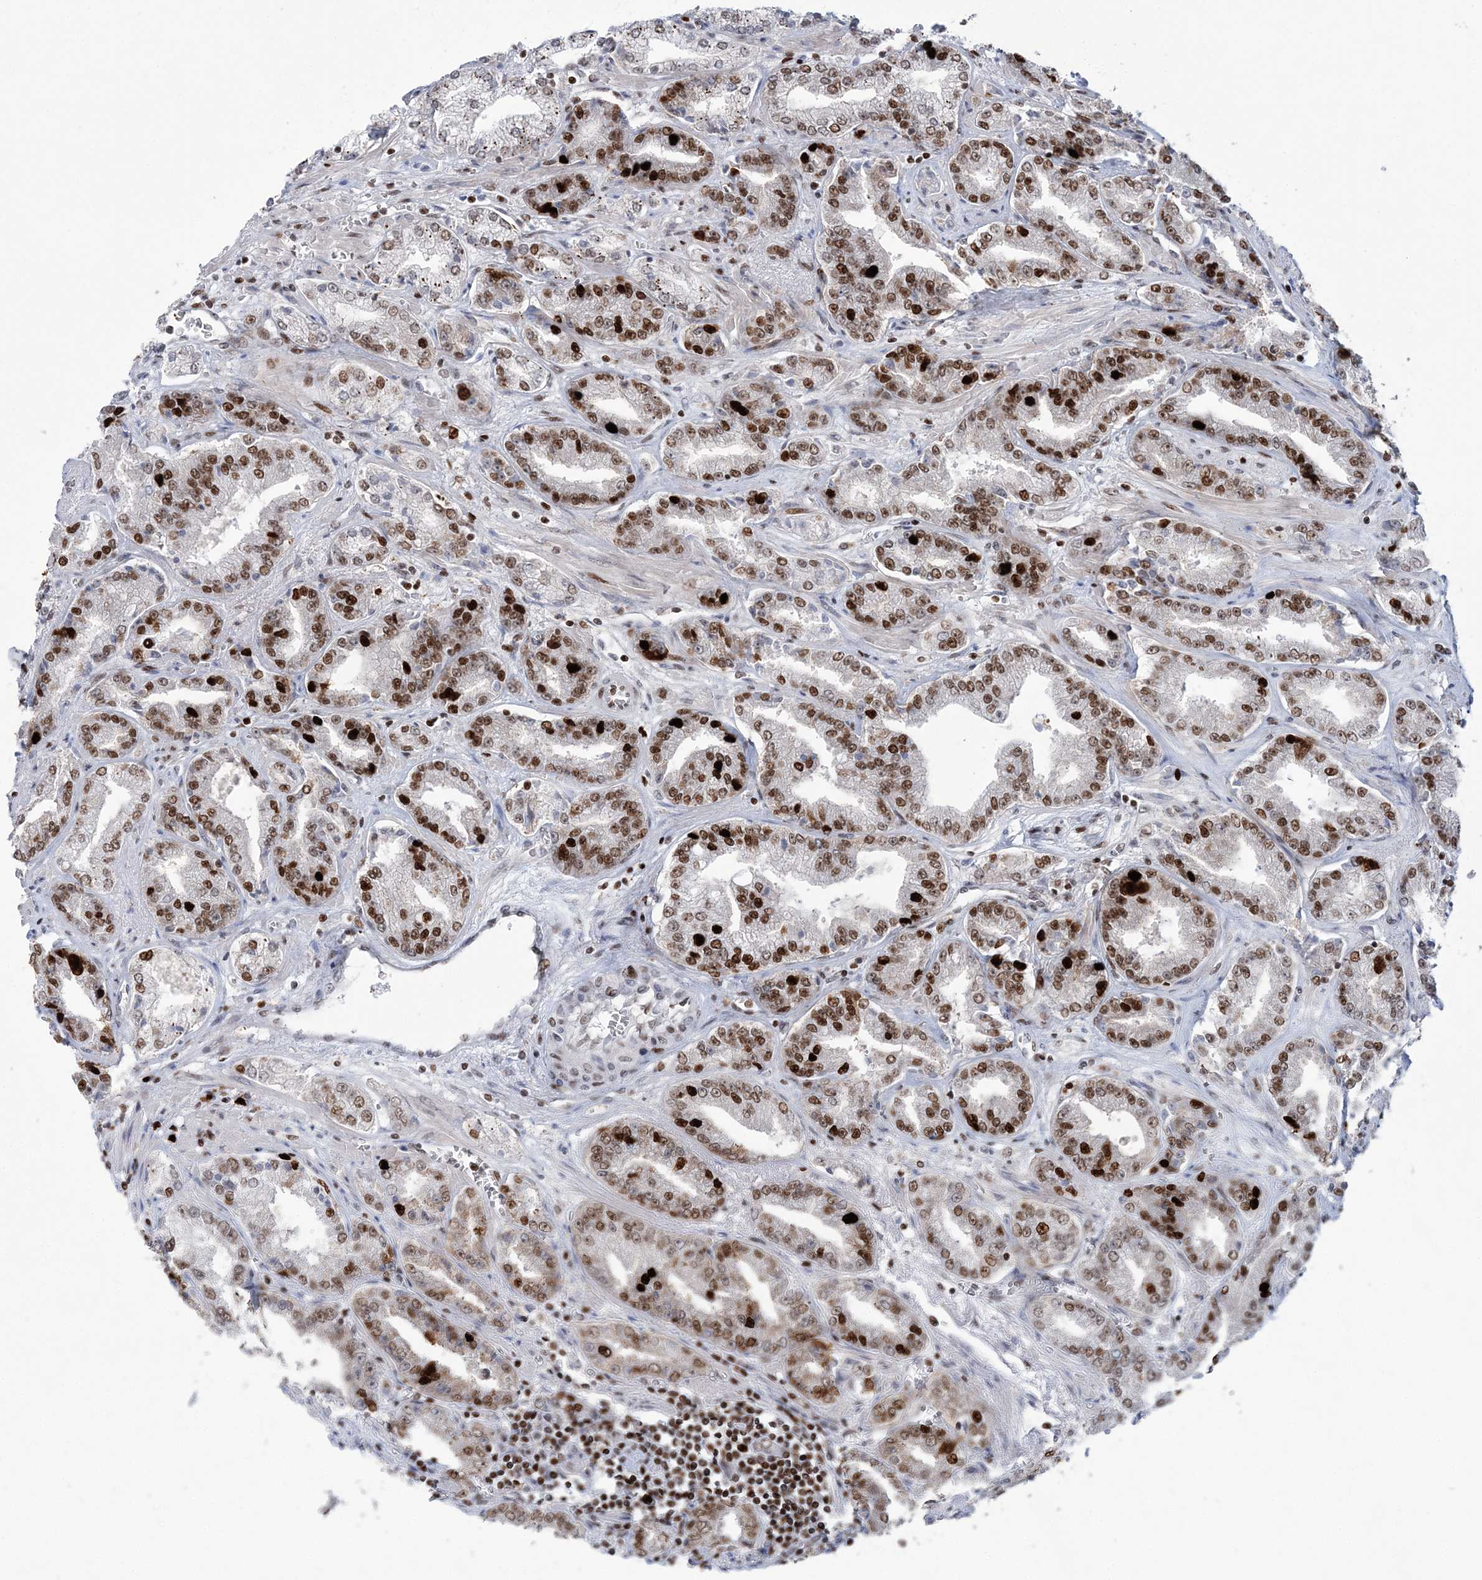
{"staining": {"intensity": "strong", "quantity": ">75%", "location": "nuclear"}, "tissue": "prostate cancer", "cell_type": "Tumor cells", "image_type": "cancer", "snomed": [{"axis": "morphology", "description": "Adenocarcinoma, High grade"}, {"axis": "topography", "description": "Prostate"}], "caption": "High-power microscopy captured an immunohistochemistry (IHC) image of prostate adenocarcinoma (high-grade), revealing strong nuclear expression in about >75% of tumor cells.", "gene": "LIG1", "patient": {"sex": "male", "age": 71}}